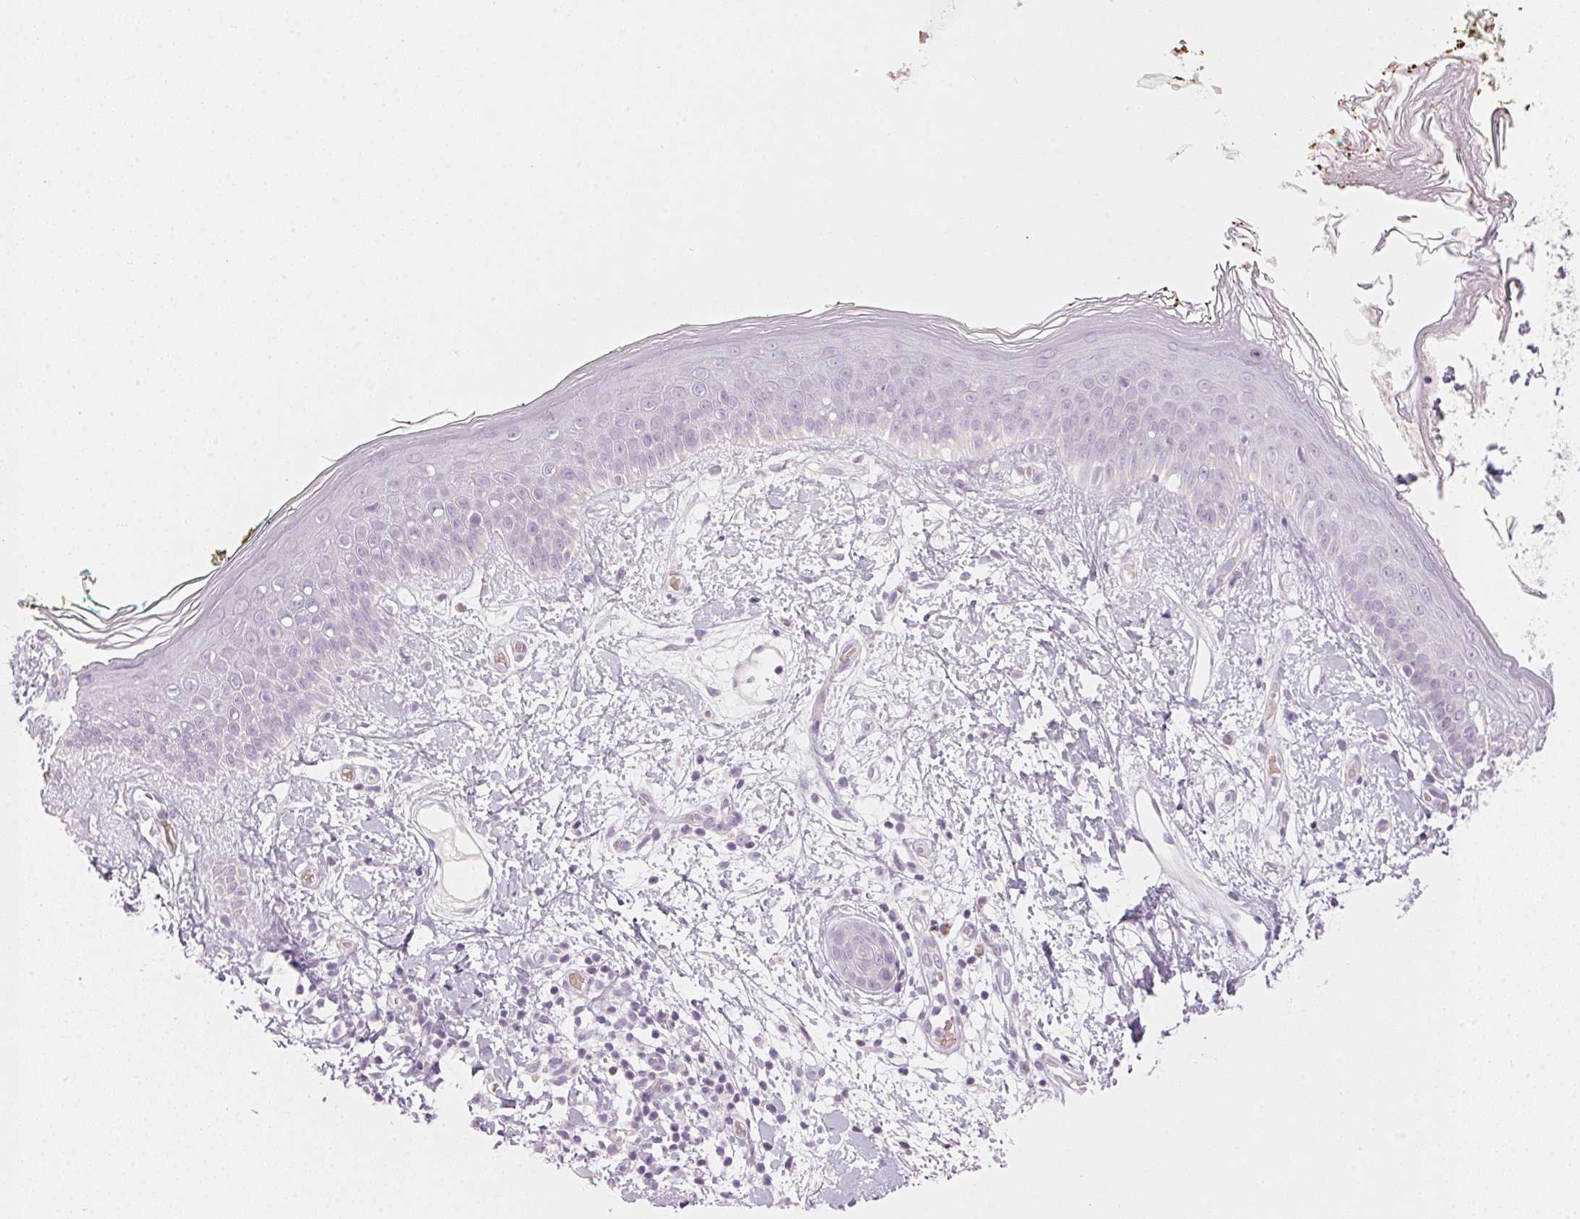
{"staining": {"intensity": "negative", "quantity": "none", "location": "none"}, "tissue": "skin", "cell_type": "Fibroblasts", "image_type": "normal", "snomed": [{"axis": "morphology", "description": "Normal tissue, NOS"}, {"axis": "topography", "description": "Skin"}], "caption": "This micrograph is of normal skin stained with immunohistochemistry to label a protein in brown with the nuclei are counter-stained blue. There is no positivity in fibroblasts.", "gene": "HOXB13", "patient": {"sex": "female", "age": 34}}